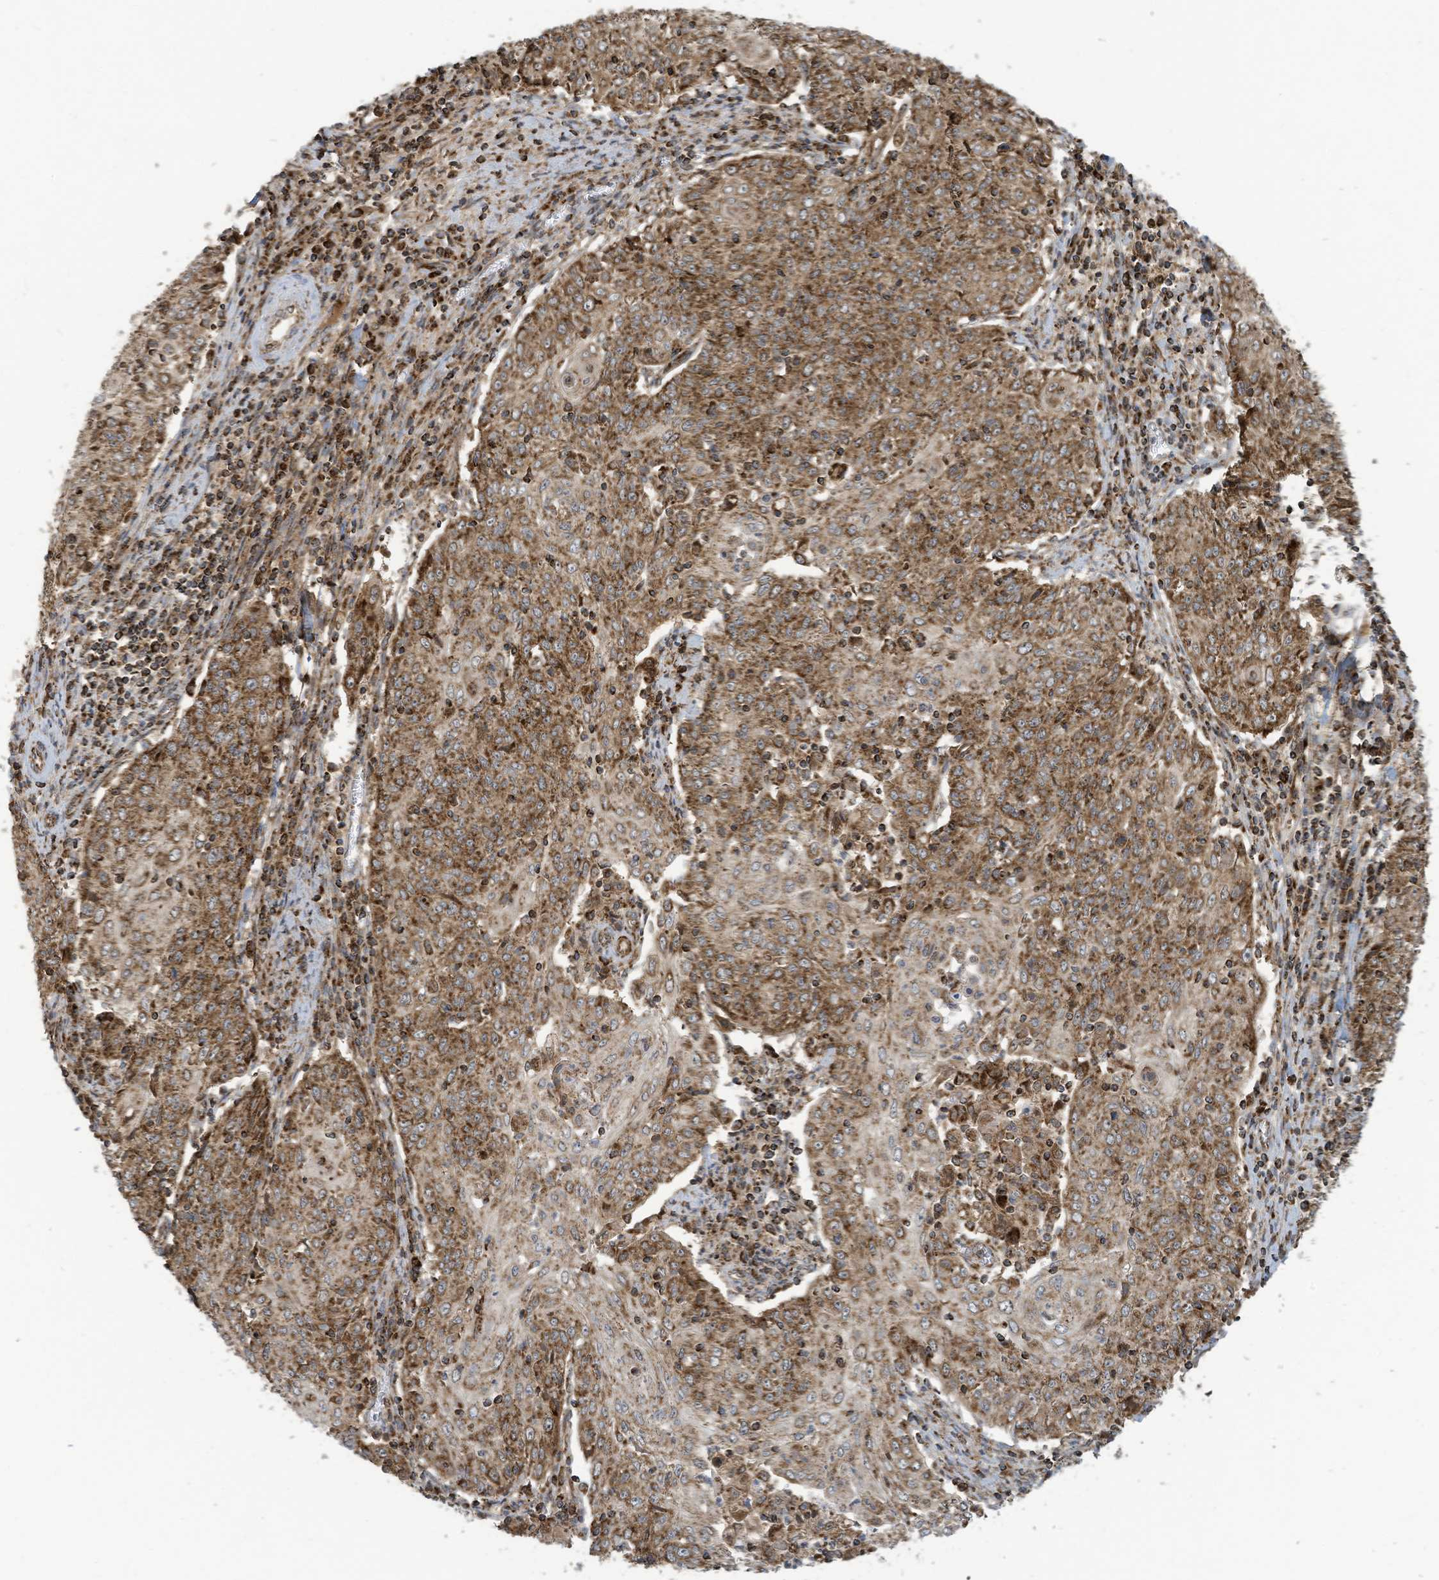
{"staining": {"intensity": "strong", "quantity": ">75%", "location": "cytoplasmic/membranous"}, "tissue": "cervical cancer", "cell_type": "Tumor cells", "image_type": "cancer", "snomed": [{"axis": "morphology", "description": "Squamous cell carcinoma, NOS"}, {"axis": "topography", "description": "Cervix"}], "caption": "Immunohistochemical staining of human cervical cancer (squamous cell carcinoma) reveals high levels of strong cytoplasmic/membranous staining in approximately >75% of tumor cells.", "gene": "COX10", "patient": {"sex": "female", "age": 48}}